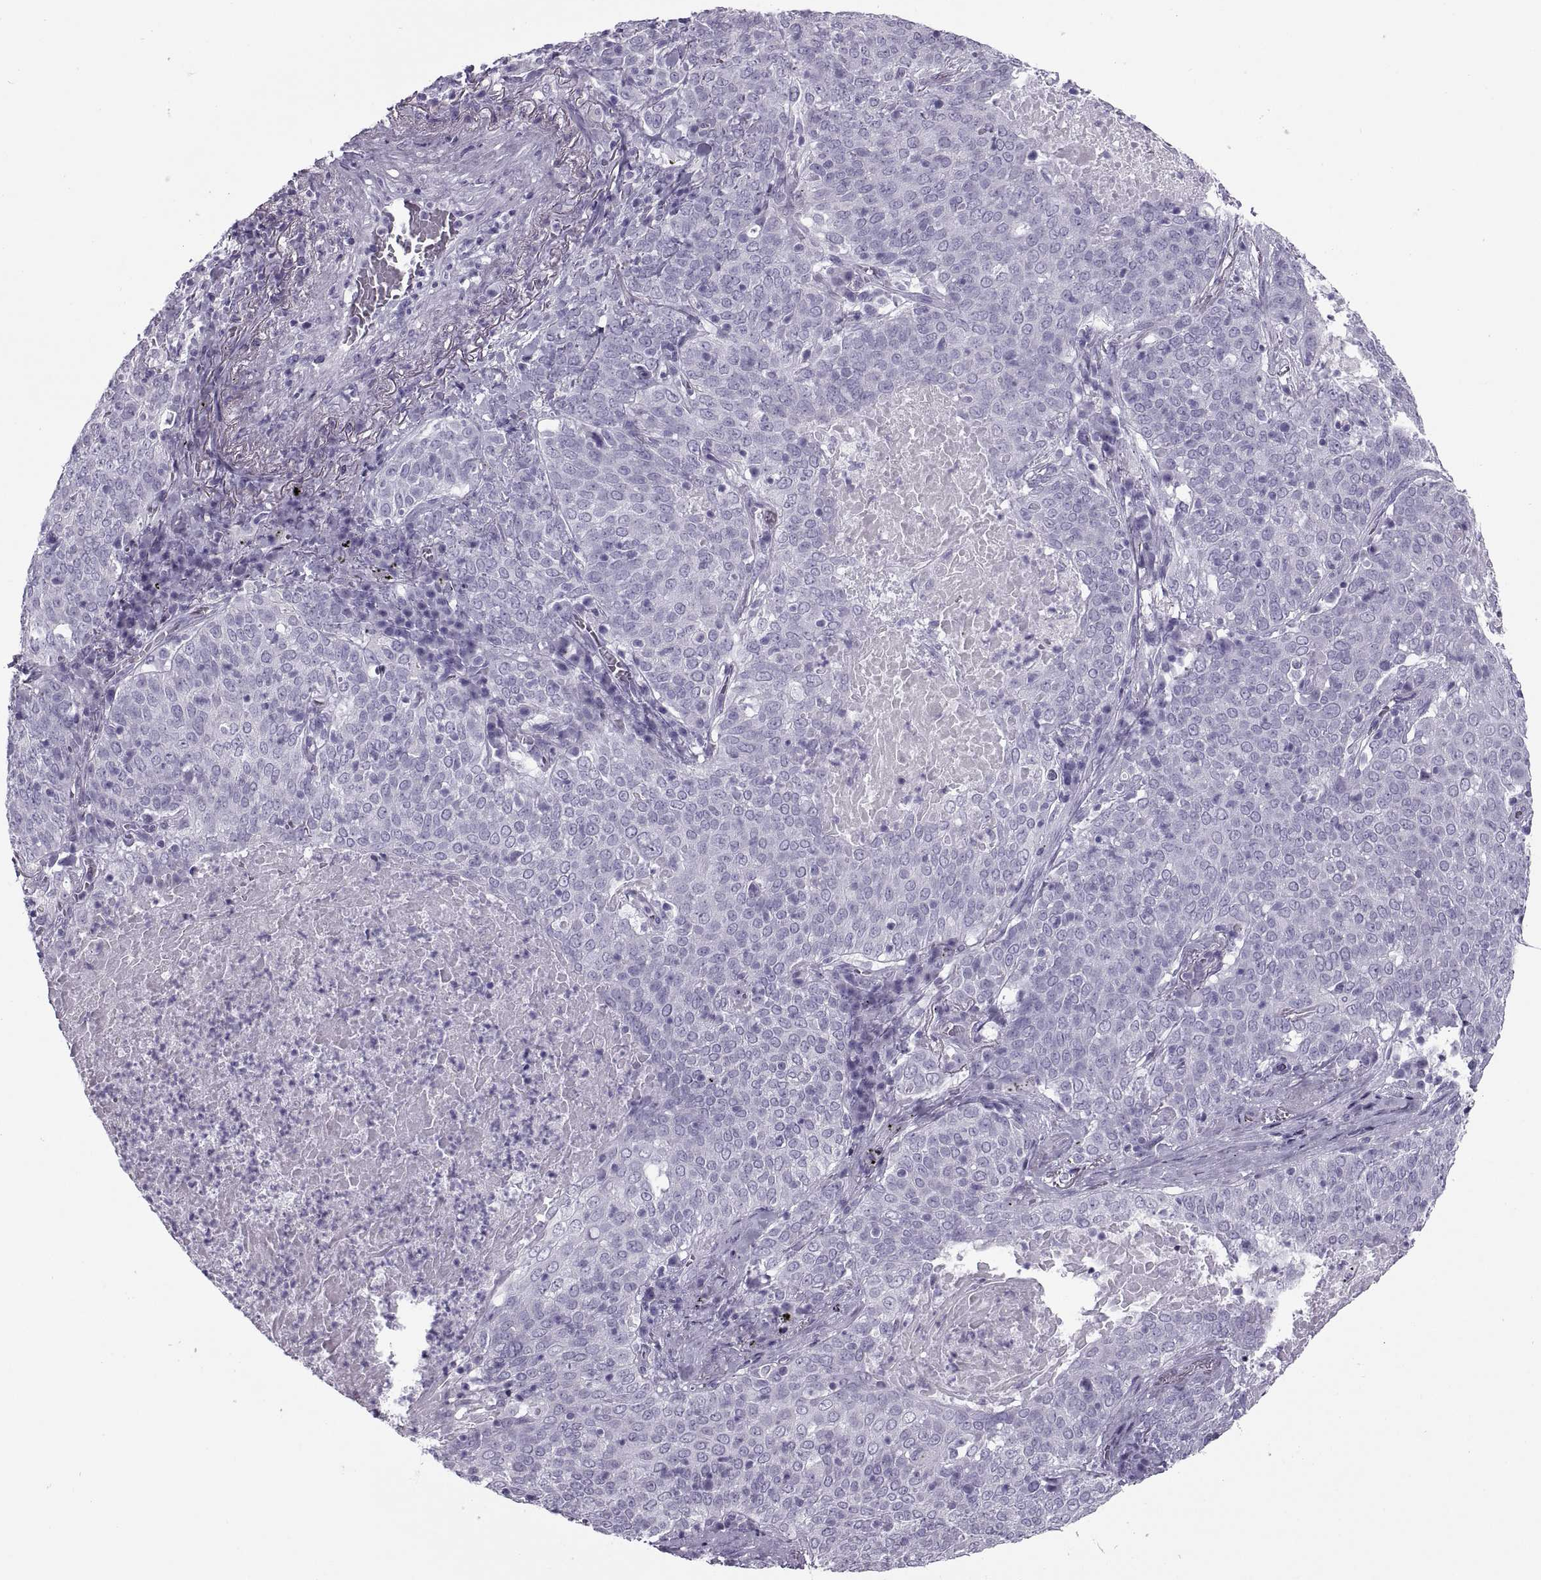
{"staining": {"intensity": "negative", "quantity": "none", "location": "none"}, "tissue": "lung cancer", "cell_type": "Tumor cells", "image_type": "cancer", "snomed": [{"axis": "morphology", "description": "Squamous cell carcinoma, NOS"}, {"axis": "topography", "description": "Lung"}], "caption": "Immunohistochemistry (IHC) photomicrograph of neoplastic tissue: lung cancer stained with DAB (3,3'-diaminobenzidine) shows no significant protein staining in tumor cells.", "gene": "RLBP1", "patient": {"sex": "male", "age": 82}}